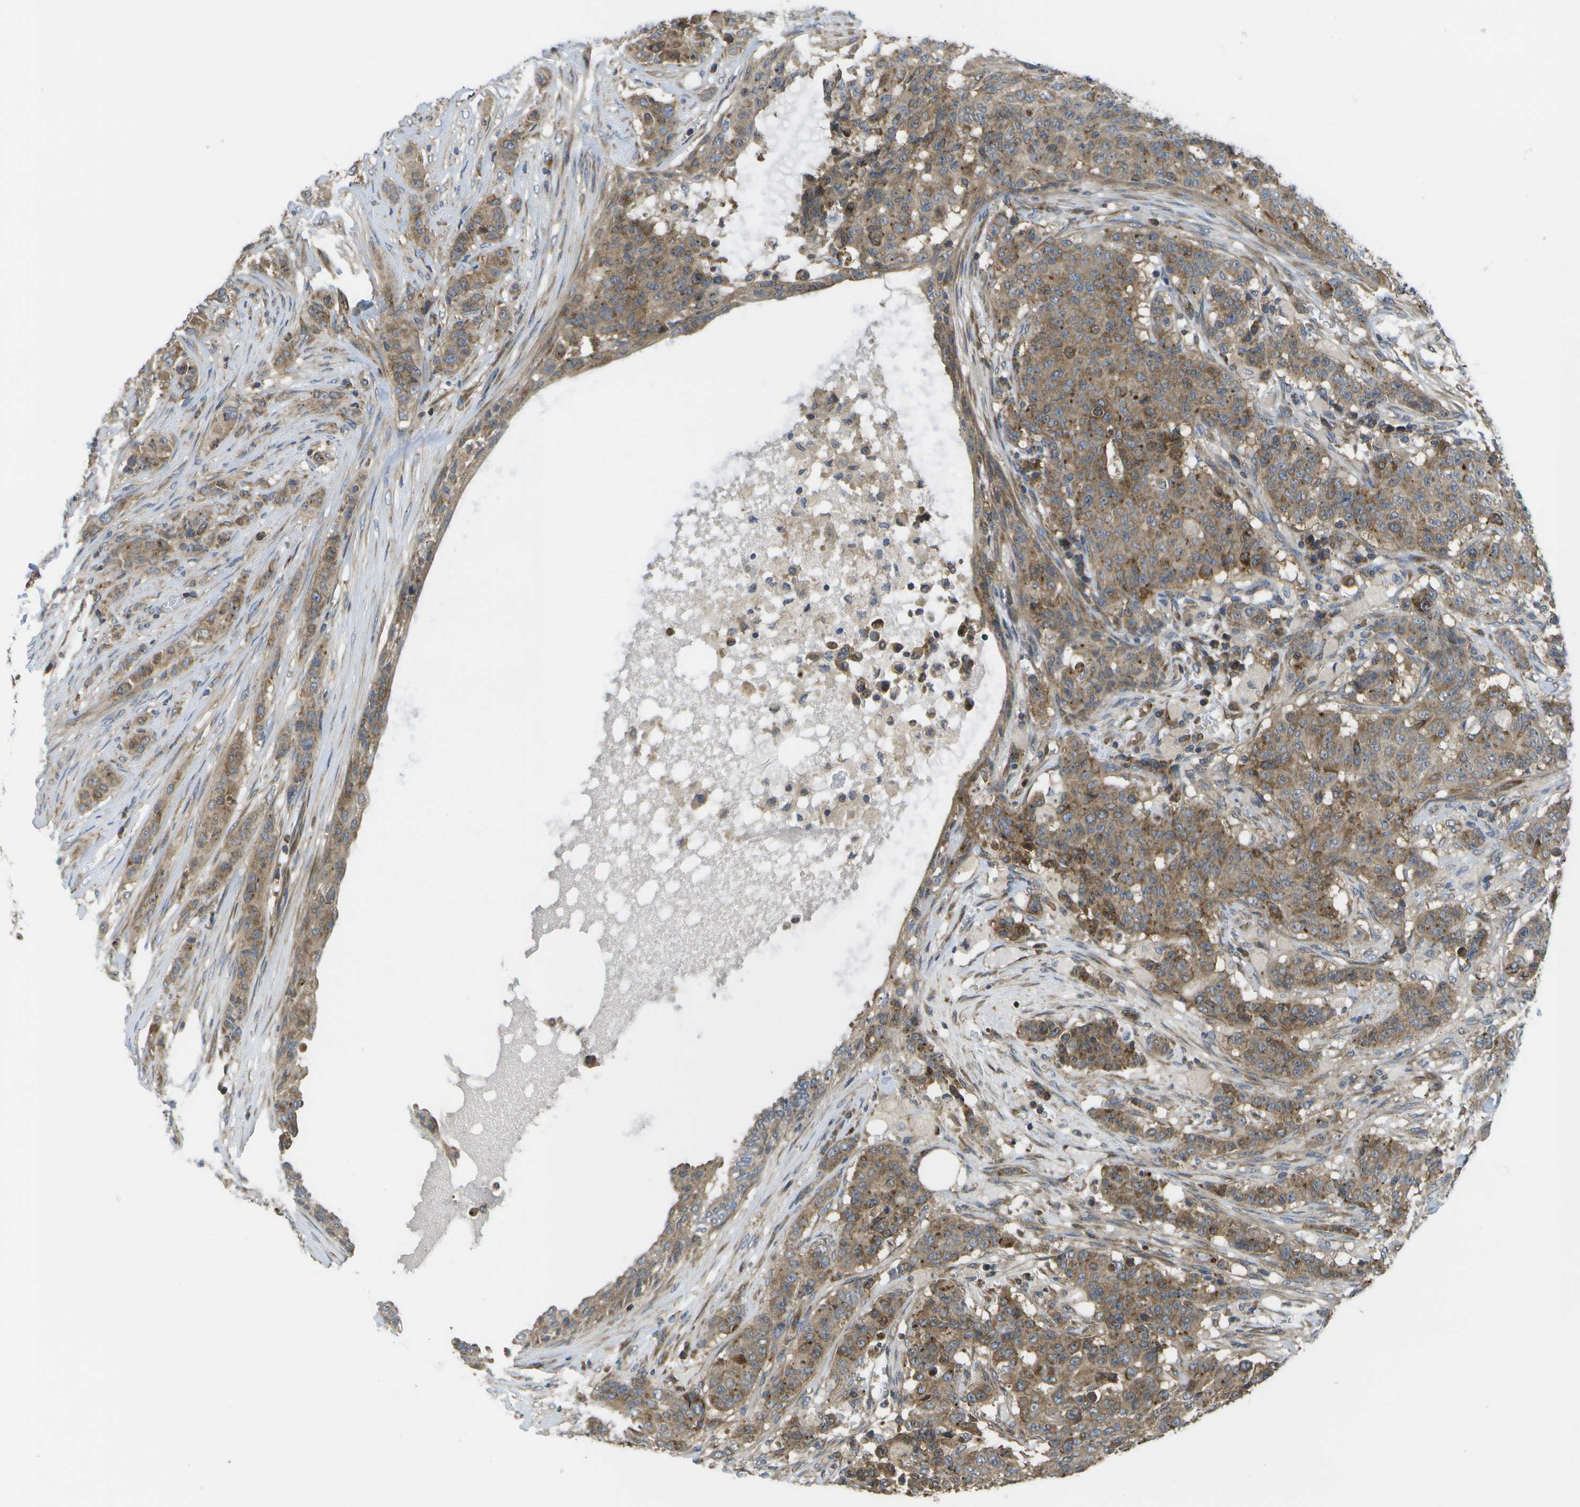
{"staining": {"intensity": "moderate", "quantity": ">75%", "location": "cytoplasmic/membranous"}, "tissue": "breast cancer", "cell_type": "Tumor cells", "image_type": "cancer", "snomed": [{"axis": "morphology", "description": "Normal tissue, NOS"}, {"axis": "morphology", "description": "Duct carcinoma"}, {"axis": "topography", "description": "Breast"}], "caption": "Breast invasive ductal carcinoma stained for a protein (brown) exhibits moderate cytoplasmic/membranous positive positivity in about >75% of tumor cells.", "gene": "DPM3", "patient": {"sex": "female", "age": 40}}